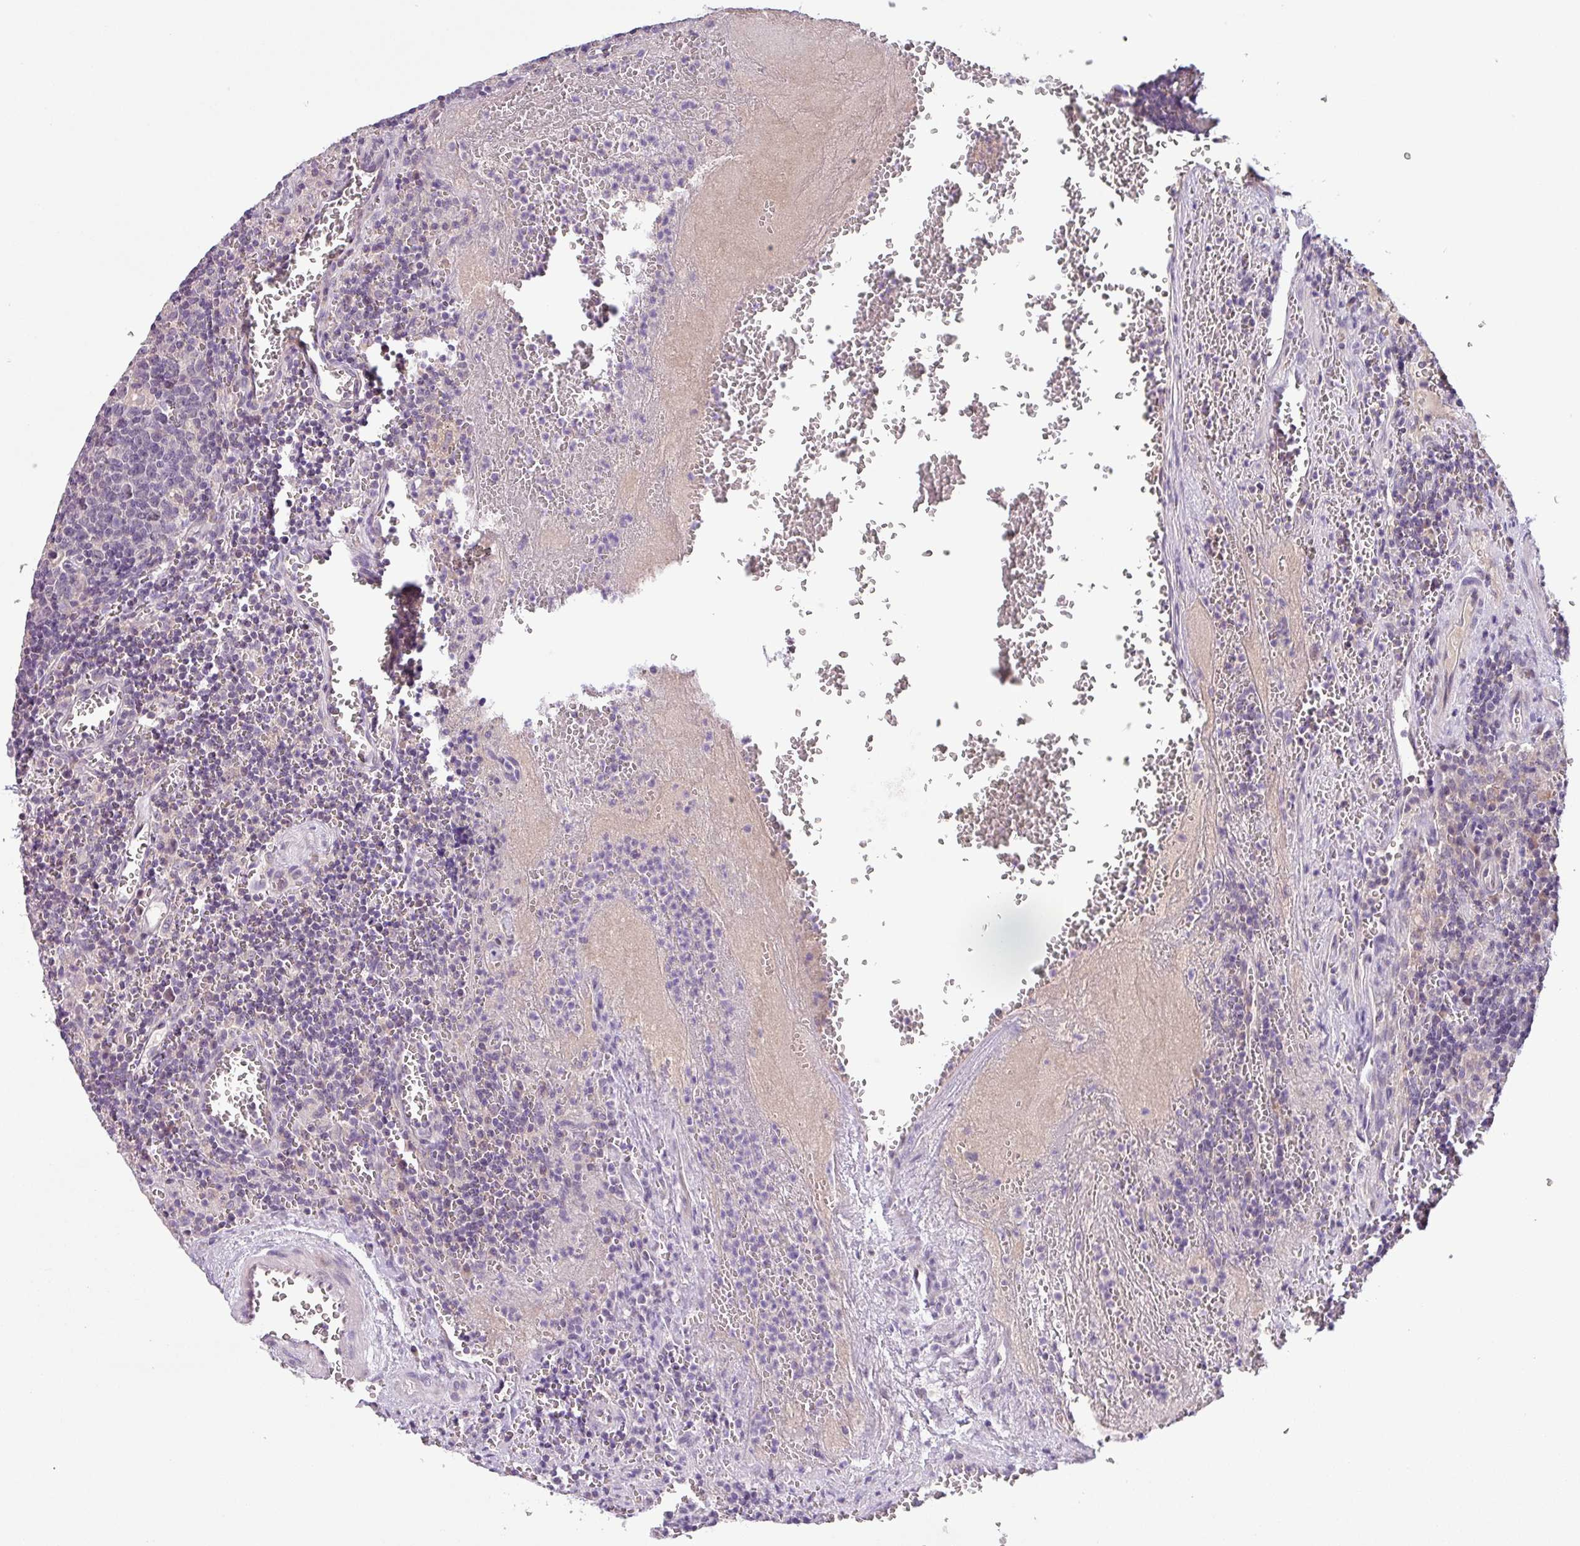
{"staining": {"intensity": "negative", "quantity": "none", "location": "none"}, "tissue": "lymph node", "cell_type": "Germinal center cells", "image_type": "normal", "snomed": [{"axis": "morphology", "description": "Normal tissue, NOS"}, {"axis": "topography", "description": "Lymph node"}], "caption": "Lymph node was stained to show a protein in brown. There is no significant staining in germinal center cells. (DAB IHC visualized using brightfield microscopy, high magnification).", "gene": "SFTPB", "patient": {"sex": "male", "age": 50}}